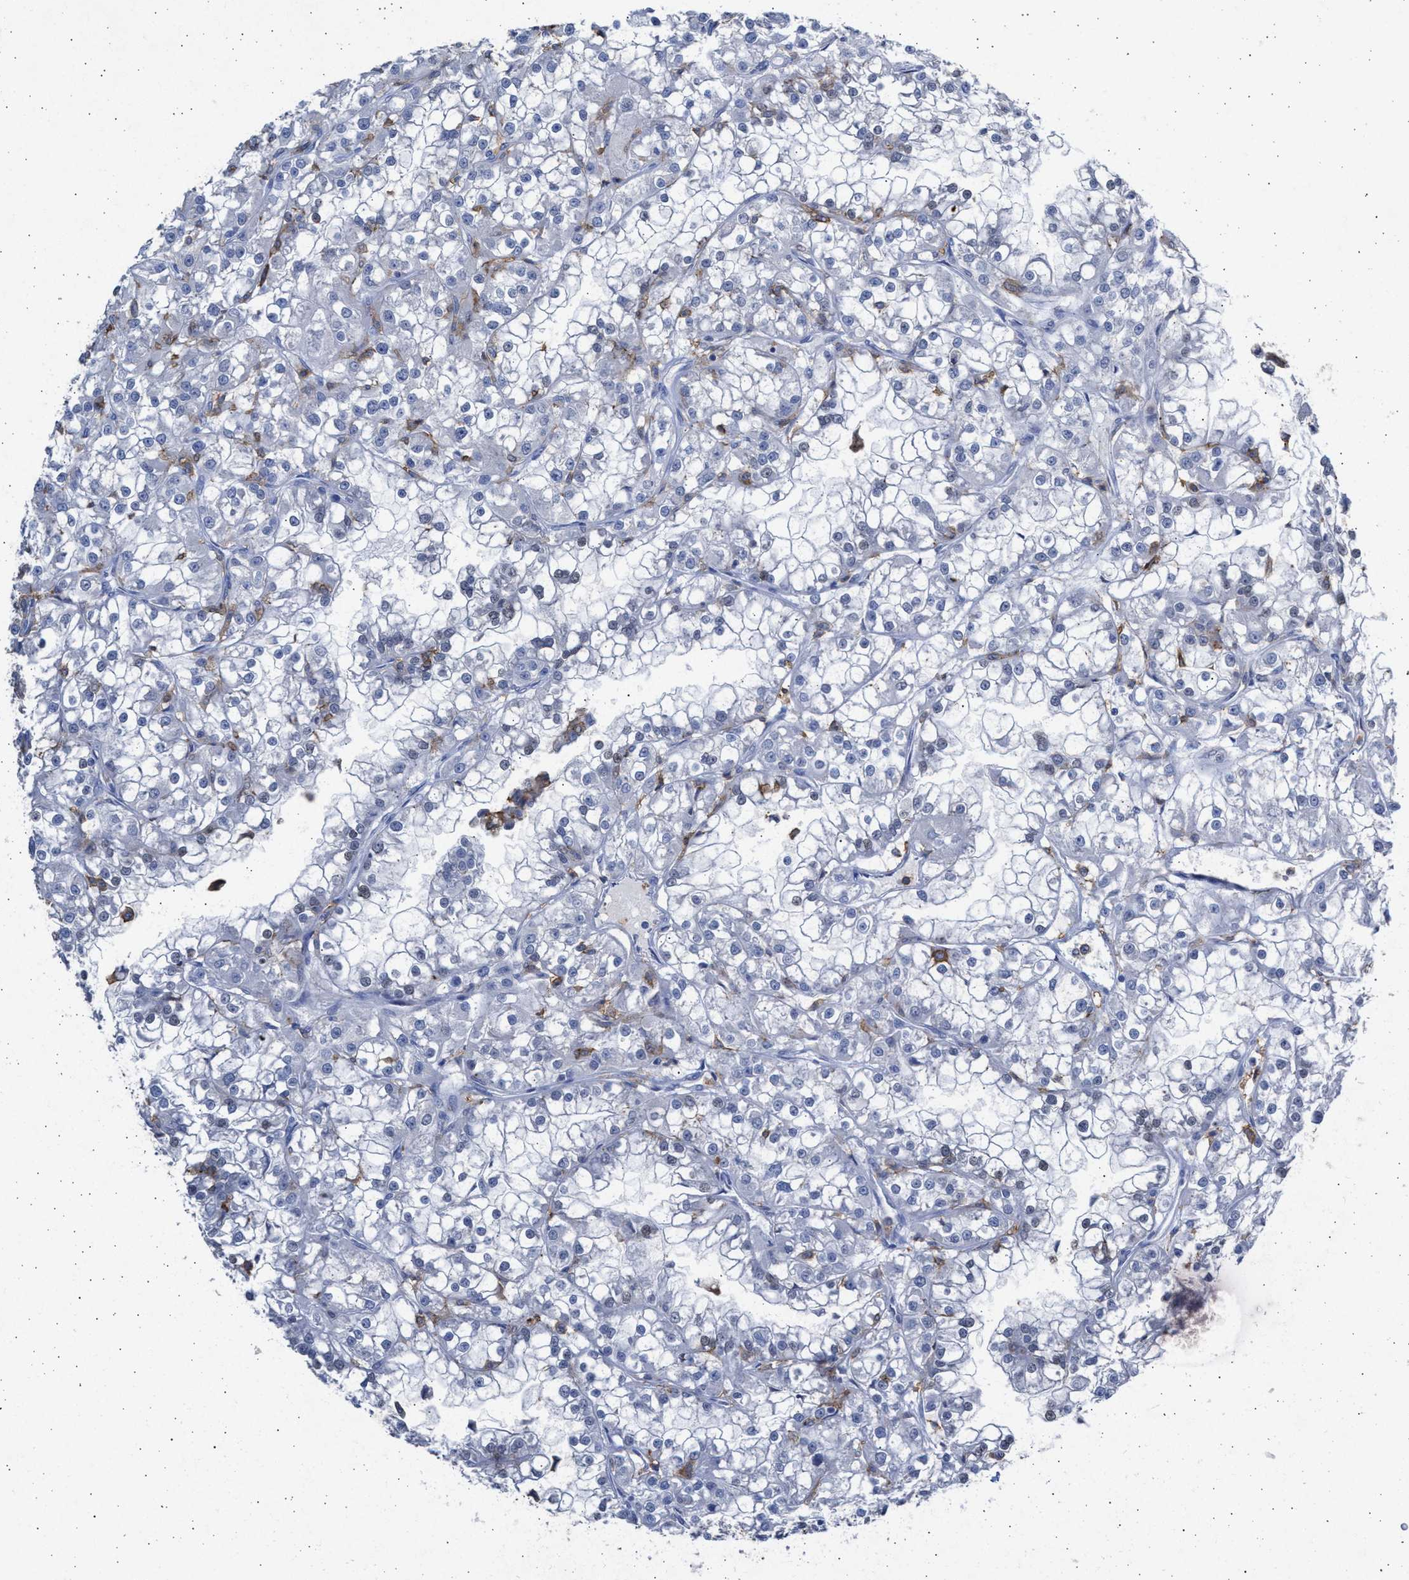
{"staining": {"intensity": "negative", "quantity": "none", "location": "none"}, "tissue": "renal cancer", "cell_type": "Tumor cells", "image_type": "cancer", "snomed": [{"axis": "morphology", "description": "Adenocarcinoma, NOS"}, {"axis": "topography", "description": "Kidney"}], "caption": "Immunohistochemical staining of human adenocarcinoma (renal) shows no significant staining in tumor cells. (DAB immunohistochemistry (IHC) visualized using brightfield microscopy, high magnification).", "gene": "FCER1A", "patient": {"sex": "female", "age": 52}}